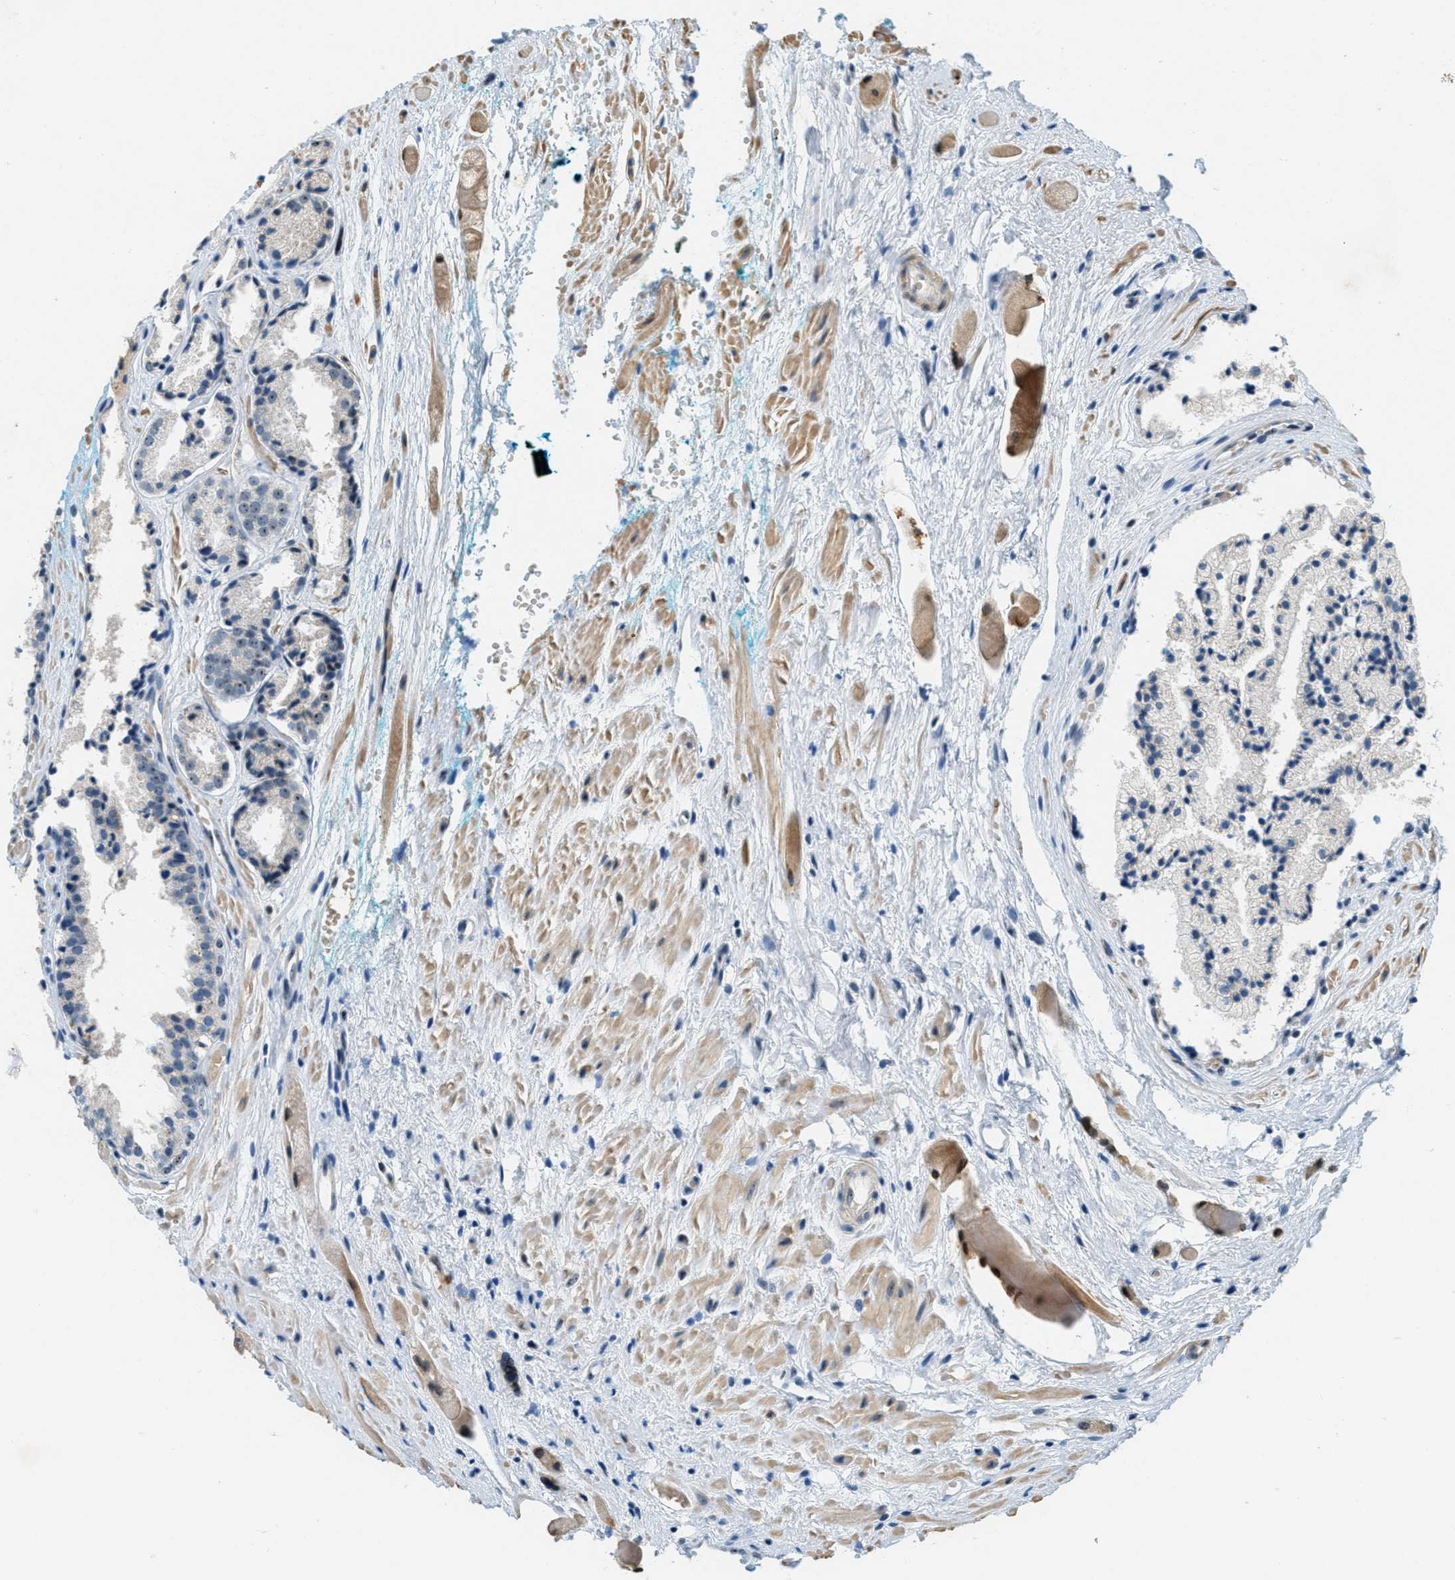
{"staining": {"intensity": "weak", "quantity": "<25%", "location": "nuclear"}, "tissue": "prostate cancer", "cell_type": "Tumor cells", "image_type": "cancer", "snomed": [{"axis": "morphology", "description": "Adenocarcinoma, Low grade"}, {"axis": "topography", "description": "Prostate"}], "caption": "Immunohistochemical staining of prostate cancer reveals no significant expression in tumor cells.", "gene": "DDX47", "patient": {"sex": "male", "age": 57}}